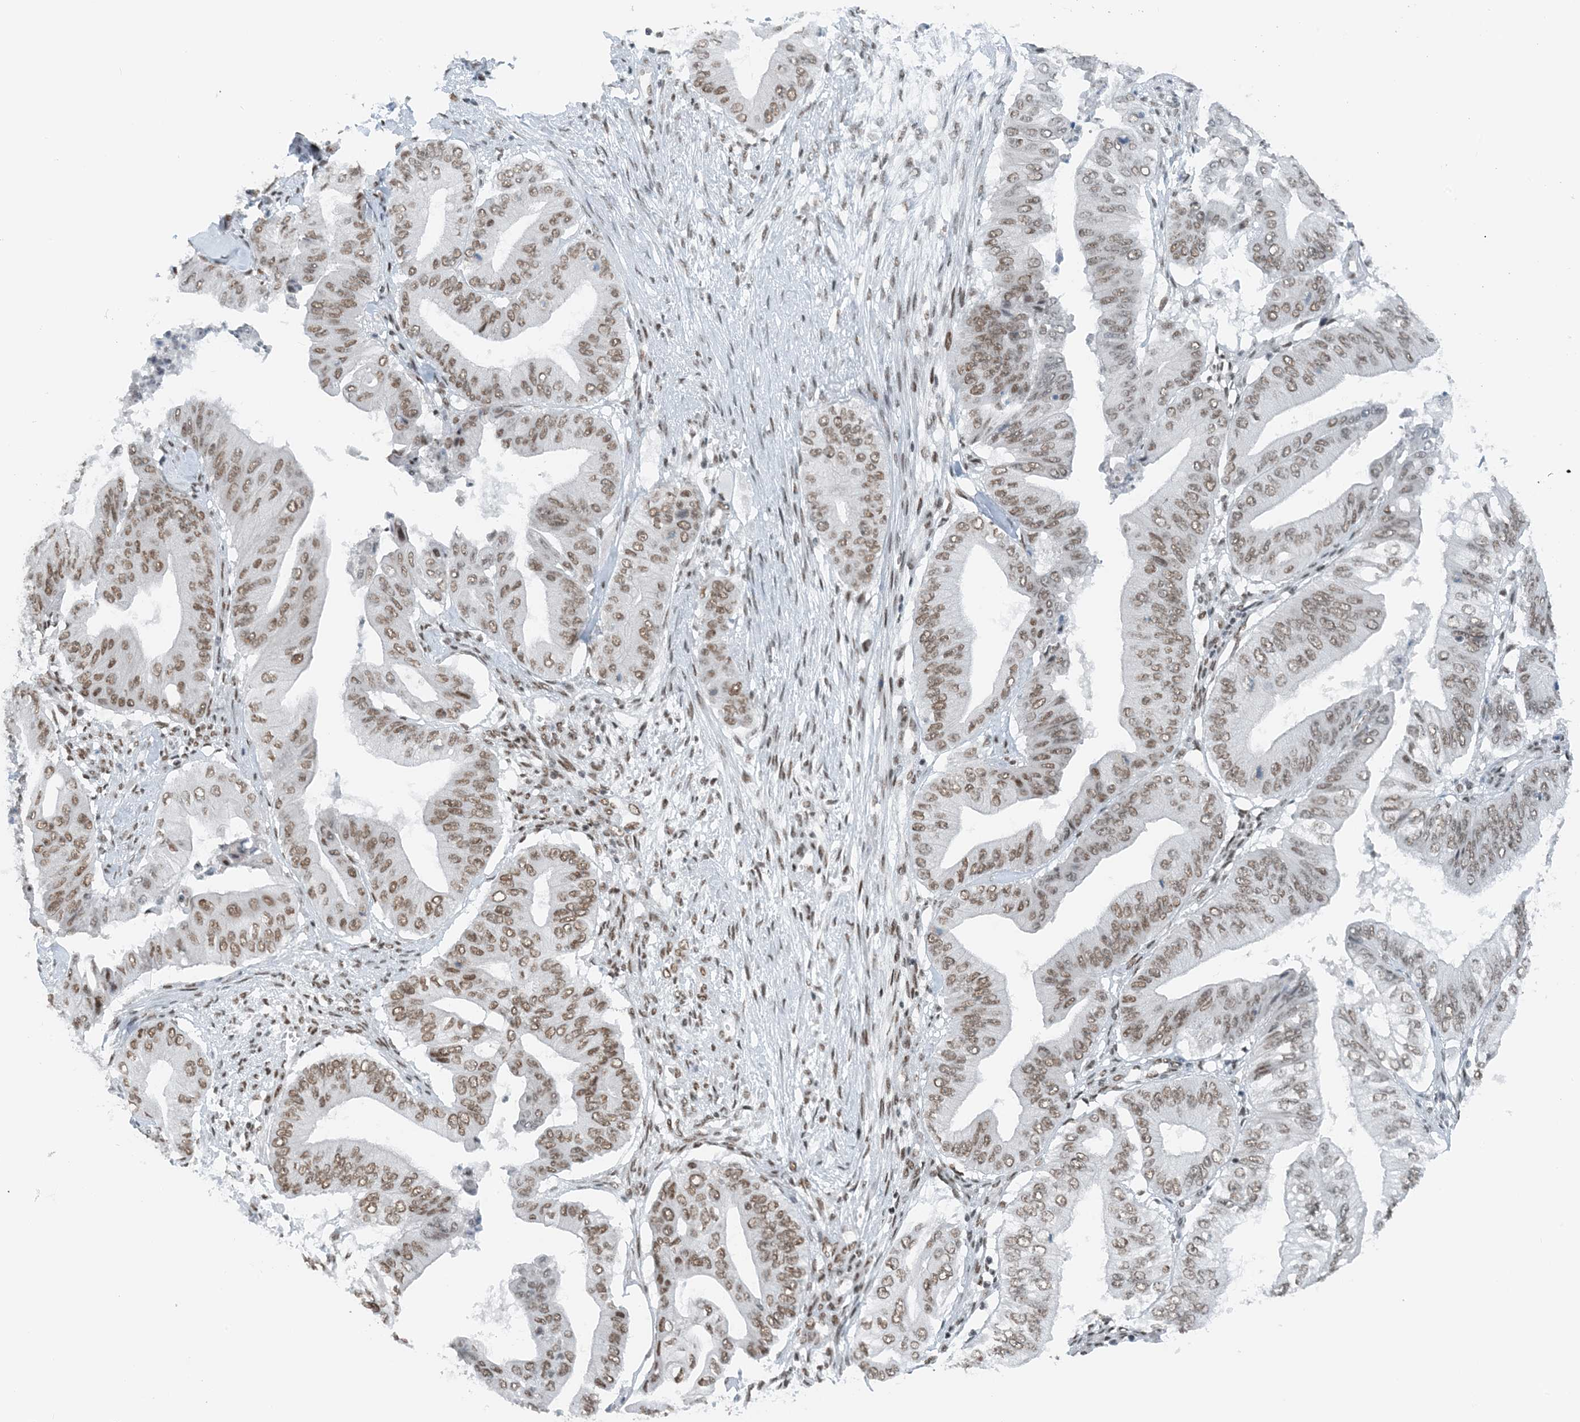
{"staining": {"intensity": "moderate", "quantity": ">75%", "location": "nuclear"}, "tissue": "pancreatic cancer", "cell_type": "Tumor cells", "image_type": "cancer", "snomed": [{"axis": "morphology", "description": "Adenocarcinoma, NOS"}, {"axis": "topography", "description": "Pancreas"}], "caption": "High-magnification brightfield microscopy of adenocarcinoma (pancreatic) stained with DAB (3,3'-diaminobenzidine) (brown) and counterstained with hematoxylin (blue). tumor cells exhibit moderate nuclear positivity is identified in approximately>75% of cells.", "gene": "ZNF500", "patient": {"sex": "female", "age": 77}}